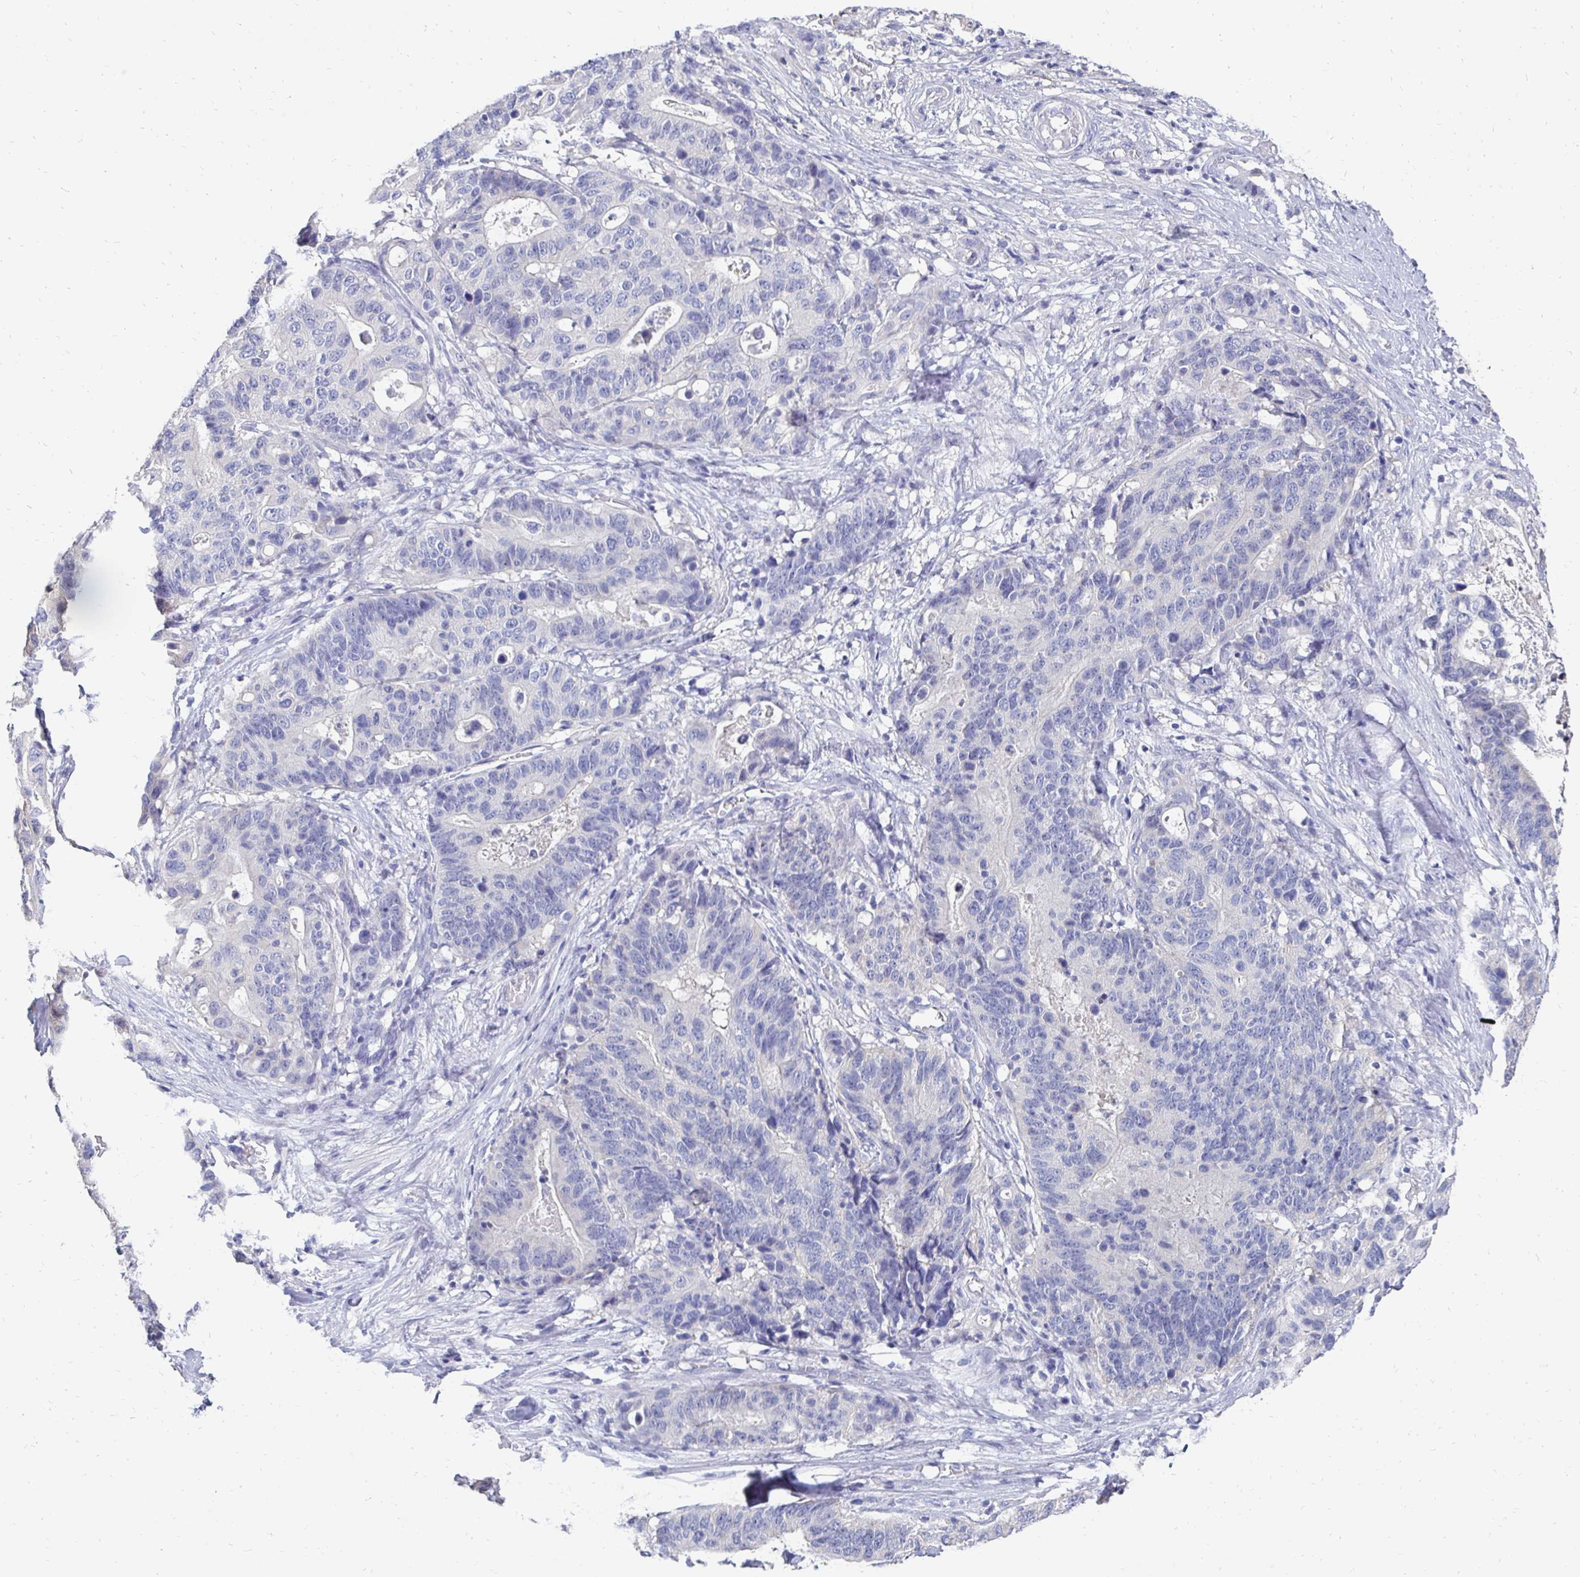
{"staining": {"intensity": "negative", "quantity": "none", "location": "none"}, "tissue": "stomach cancer", "cell_type": "Tumor cells", "image_type": "cancer", "snomed": [{"axis": "morphology", "description": "Adenocarcinoma, NOS"}, {"axis": "topography", "description": "Stomach, upper"}], "caption": "Stomach cancer (adenocarcinoma) was stained to show a protein in brown. There is no significant expression in tumor cells.", "gene": "SYCP3", "patient": {"sex": "female", "age": 67}}